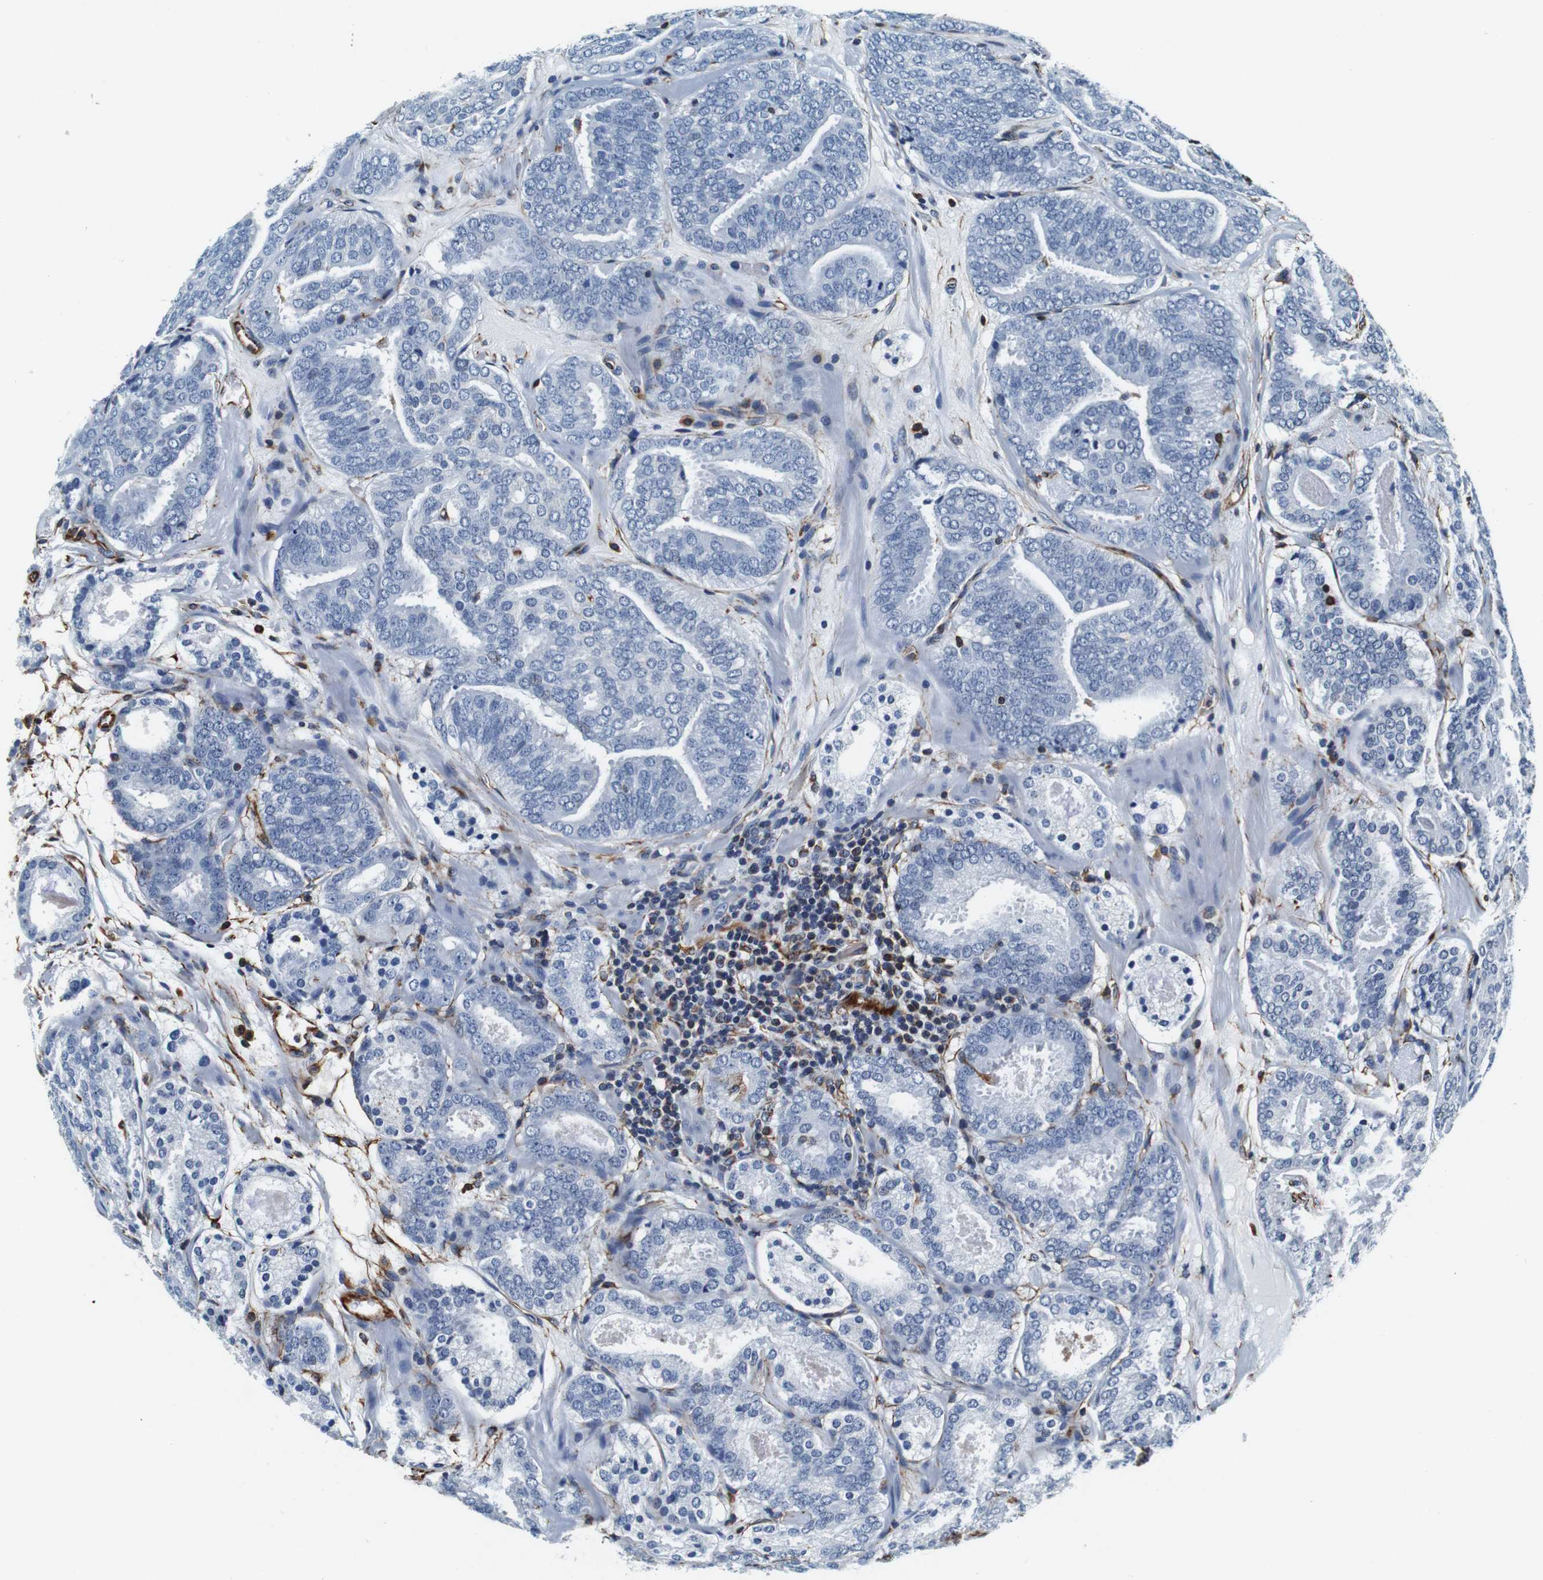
{"staining": {"intensity": "negative", "quantity": "none", "location": "none"}, "tissue": "prostate cancer", "cell_type": "Tumor cells", "image_type": "cancer", "snomed": [{"axis": "morphology", "description": "Adenocarcinoma, Low grade"}, {"axis": "topography", "description": "Prostate"}], "caption": "Immunohistochemistry of human prostate cancer shows no expression in tumor cells.", "gene": "GJE1", "patient": {"sex": "male", "age": 69}}